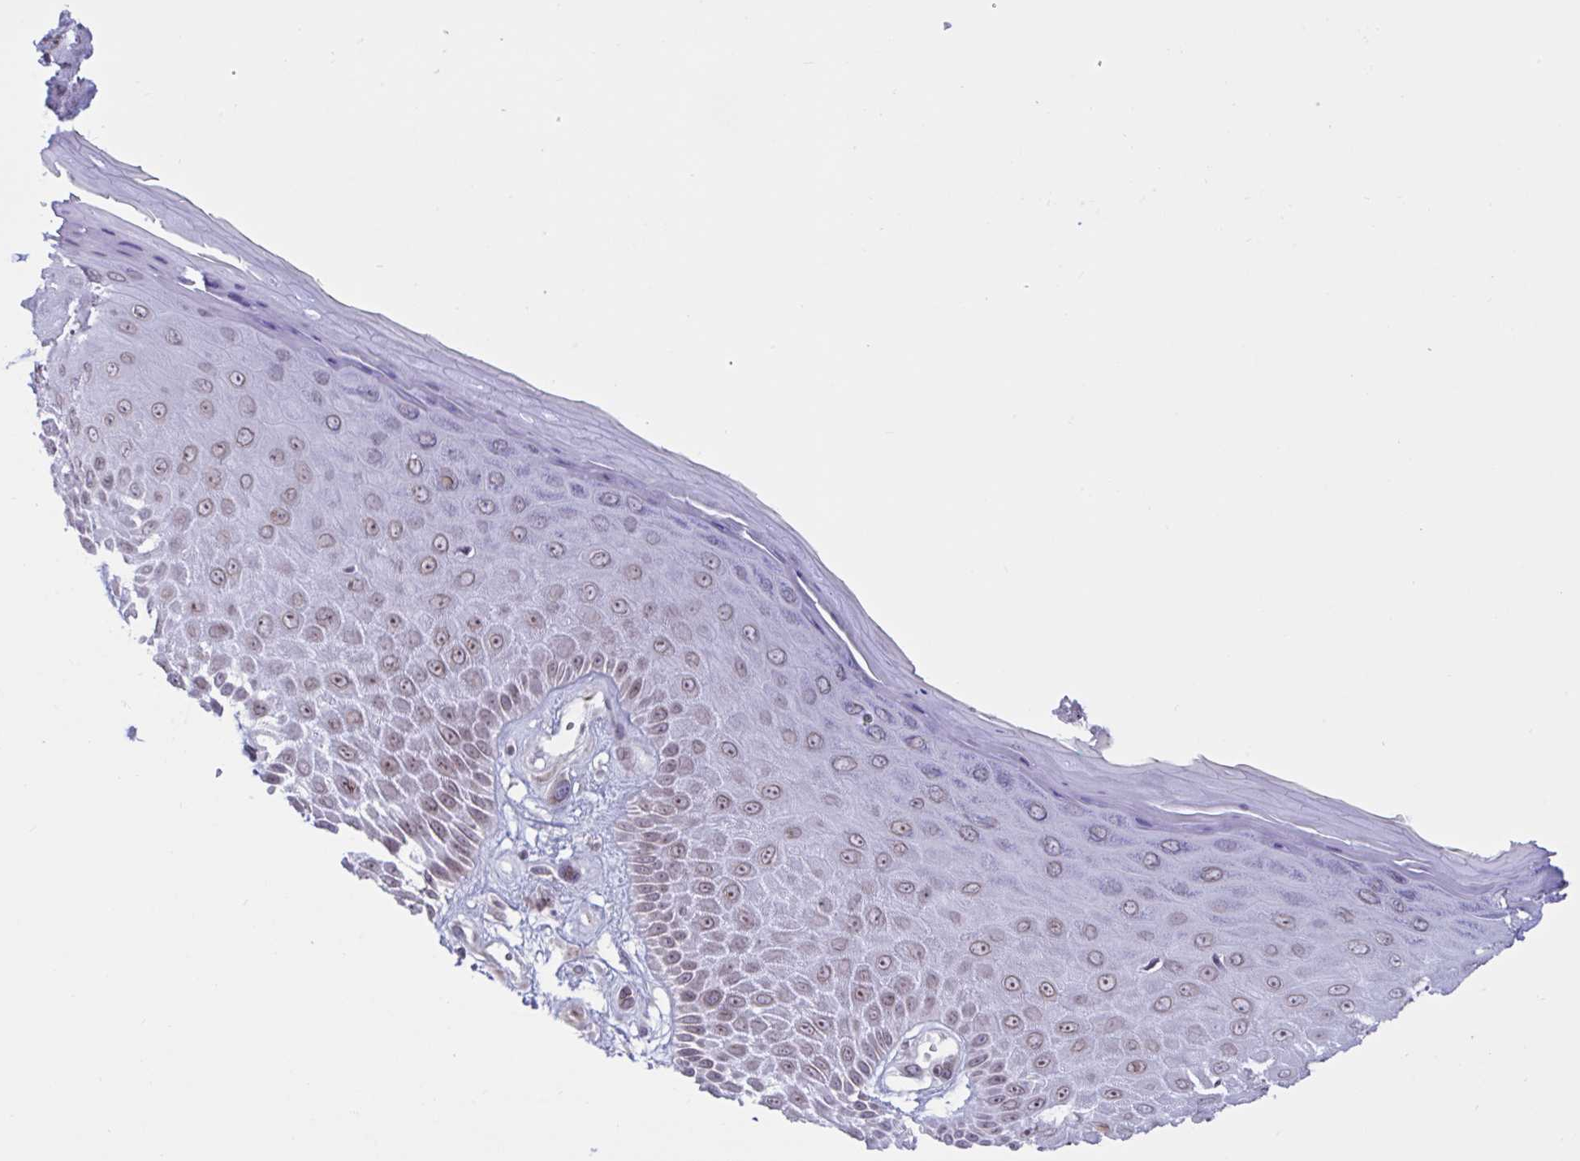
{"staining": {"intensity": "moderate", "quantity": ">75%", "location": "nuclear"}, "tissue": "skin", "cell_type": "Epidermal cells", "image_type": "normal", "snomed": [{"axis": "morphology", "description": "Normal tissue, NOS"}, {"axis": "topography", "description": "Anal"}, {"axis": "topography", "description": "Peripheral nerve tissue"}], "caption": "This photomicrograph demonstrates benign skin stained with IHC to label a protein in brown. The nuclear of epidermal cells show moderate positivity for the protein. Nuclei are counter-stained blue.", "gene": "DOCK11", "patient": {"sex": "male", "age": 78}}